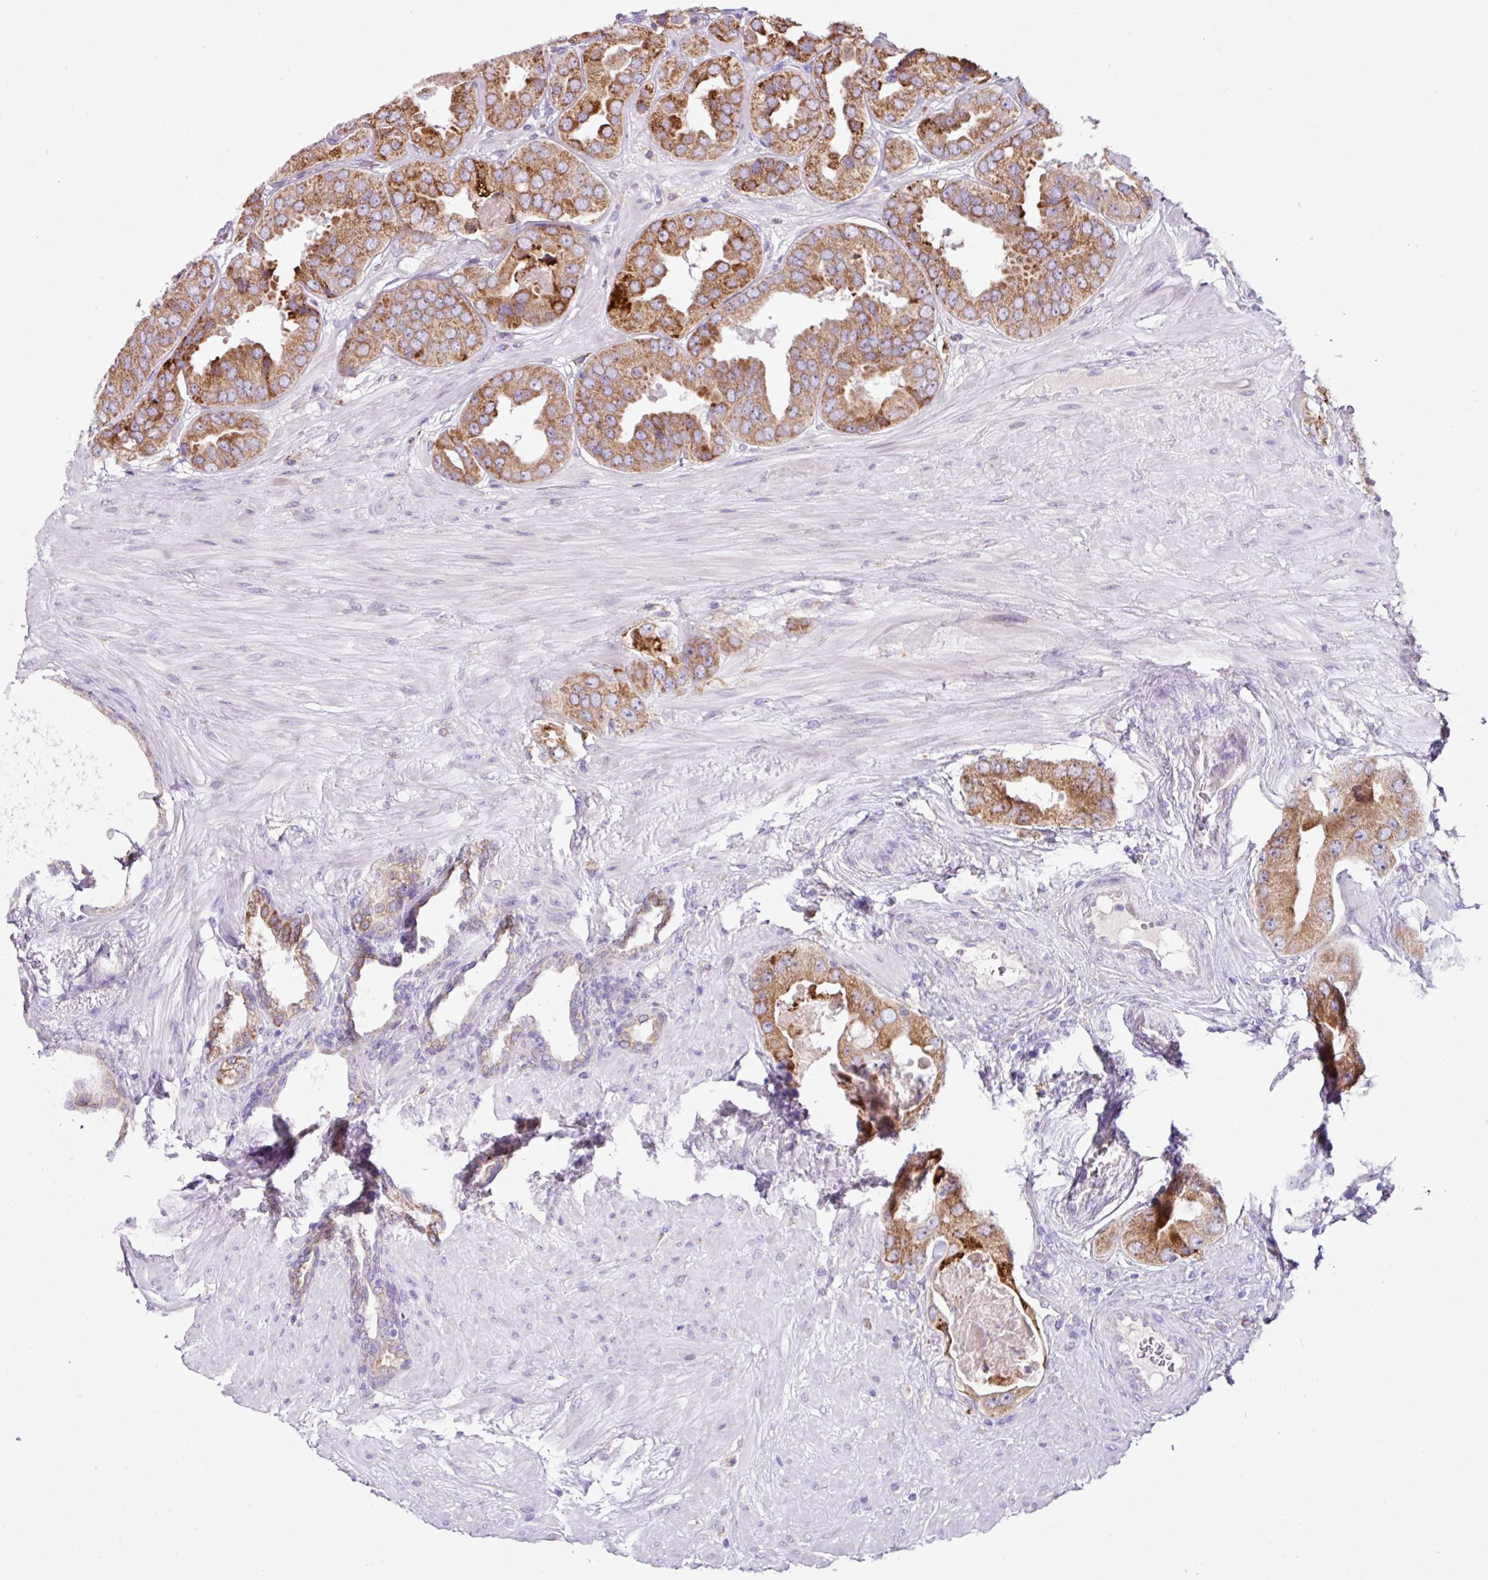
{"staining": {"intensity": "moderate", "quantity": ">75%", "location": "cytoplasmic/membranous"}, "tissue": "prostate cancer", "cell_type": "Tumor cells", "image_type": "cancer", "snomed": [{"axis": "morphology", "description": "Adenocarcinoma, High grade"}, {"axis": "topography", "description": "Prostate"}], "caption": "Moderate cytoplasmic/membranous protein staining is identified in about >75% of tumor cells in adenocarcinoma (high-grade) (prostate).", "gene": "RGS21", "patient": {"sex": "male", "age": 63}}